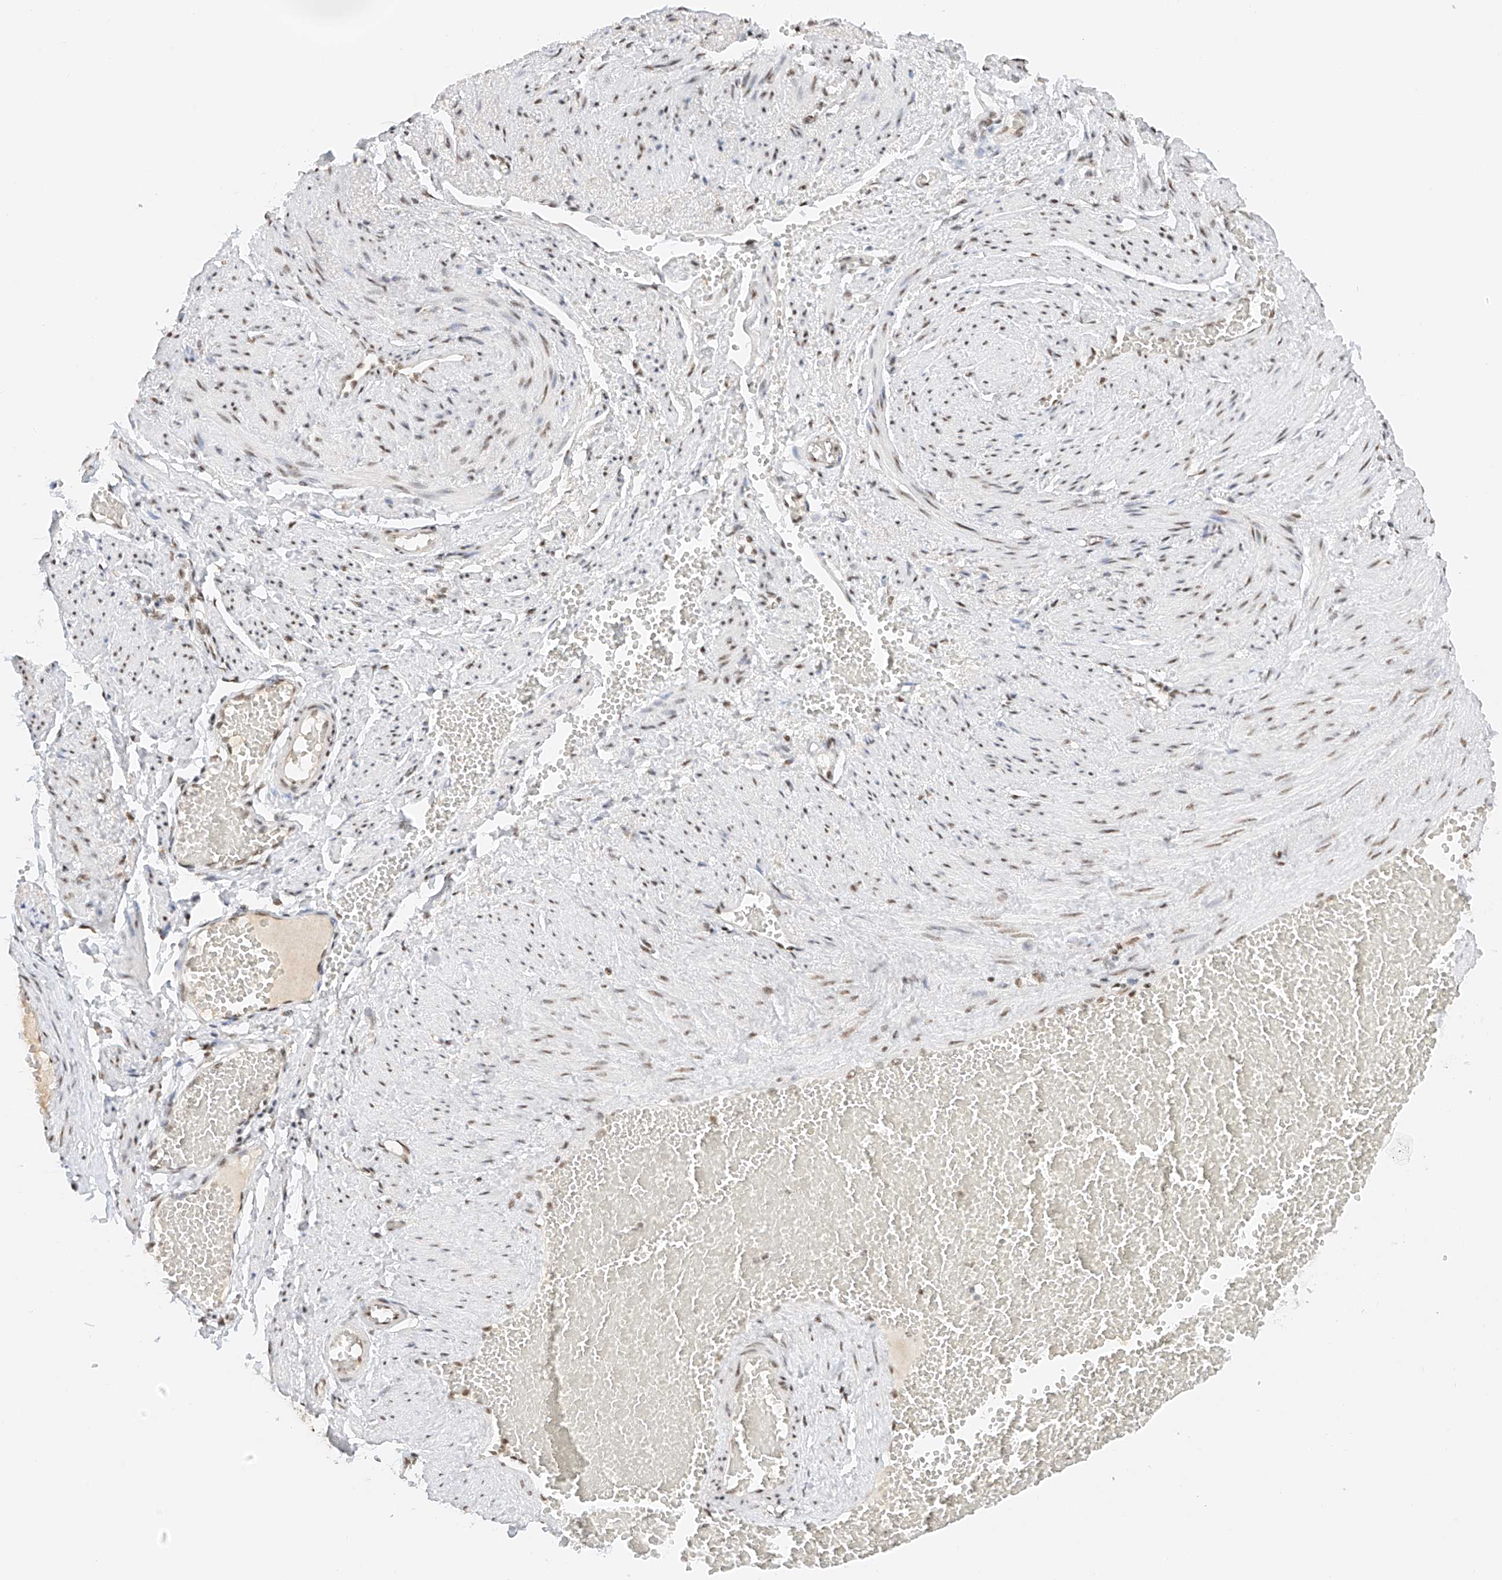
{"staining": {"intensity": "negative", "quantity": "none", "location": "none"}, "tissue": "adipose tissue", "cell_type": "Adipocytes", "image_type": "normal", "snomed": [{"axis": "morphology", "description": "Normal tissue, NOS"}, {"axis": "topography", "description": "Smooth muscle"}, {"axis": "topography", "description": "Peripheral nerve tissue"}], "caption": "Adipocytes show no significant protein positivity in benign adipose tissue. The staining was performed using DAB to visualize the protein expression in brown, while the nuclei were stained in blue with hematoxylin (Magnification: 20x).", "gene": "NRF1", "patient": {"sex": "female", "age": 39}}